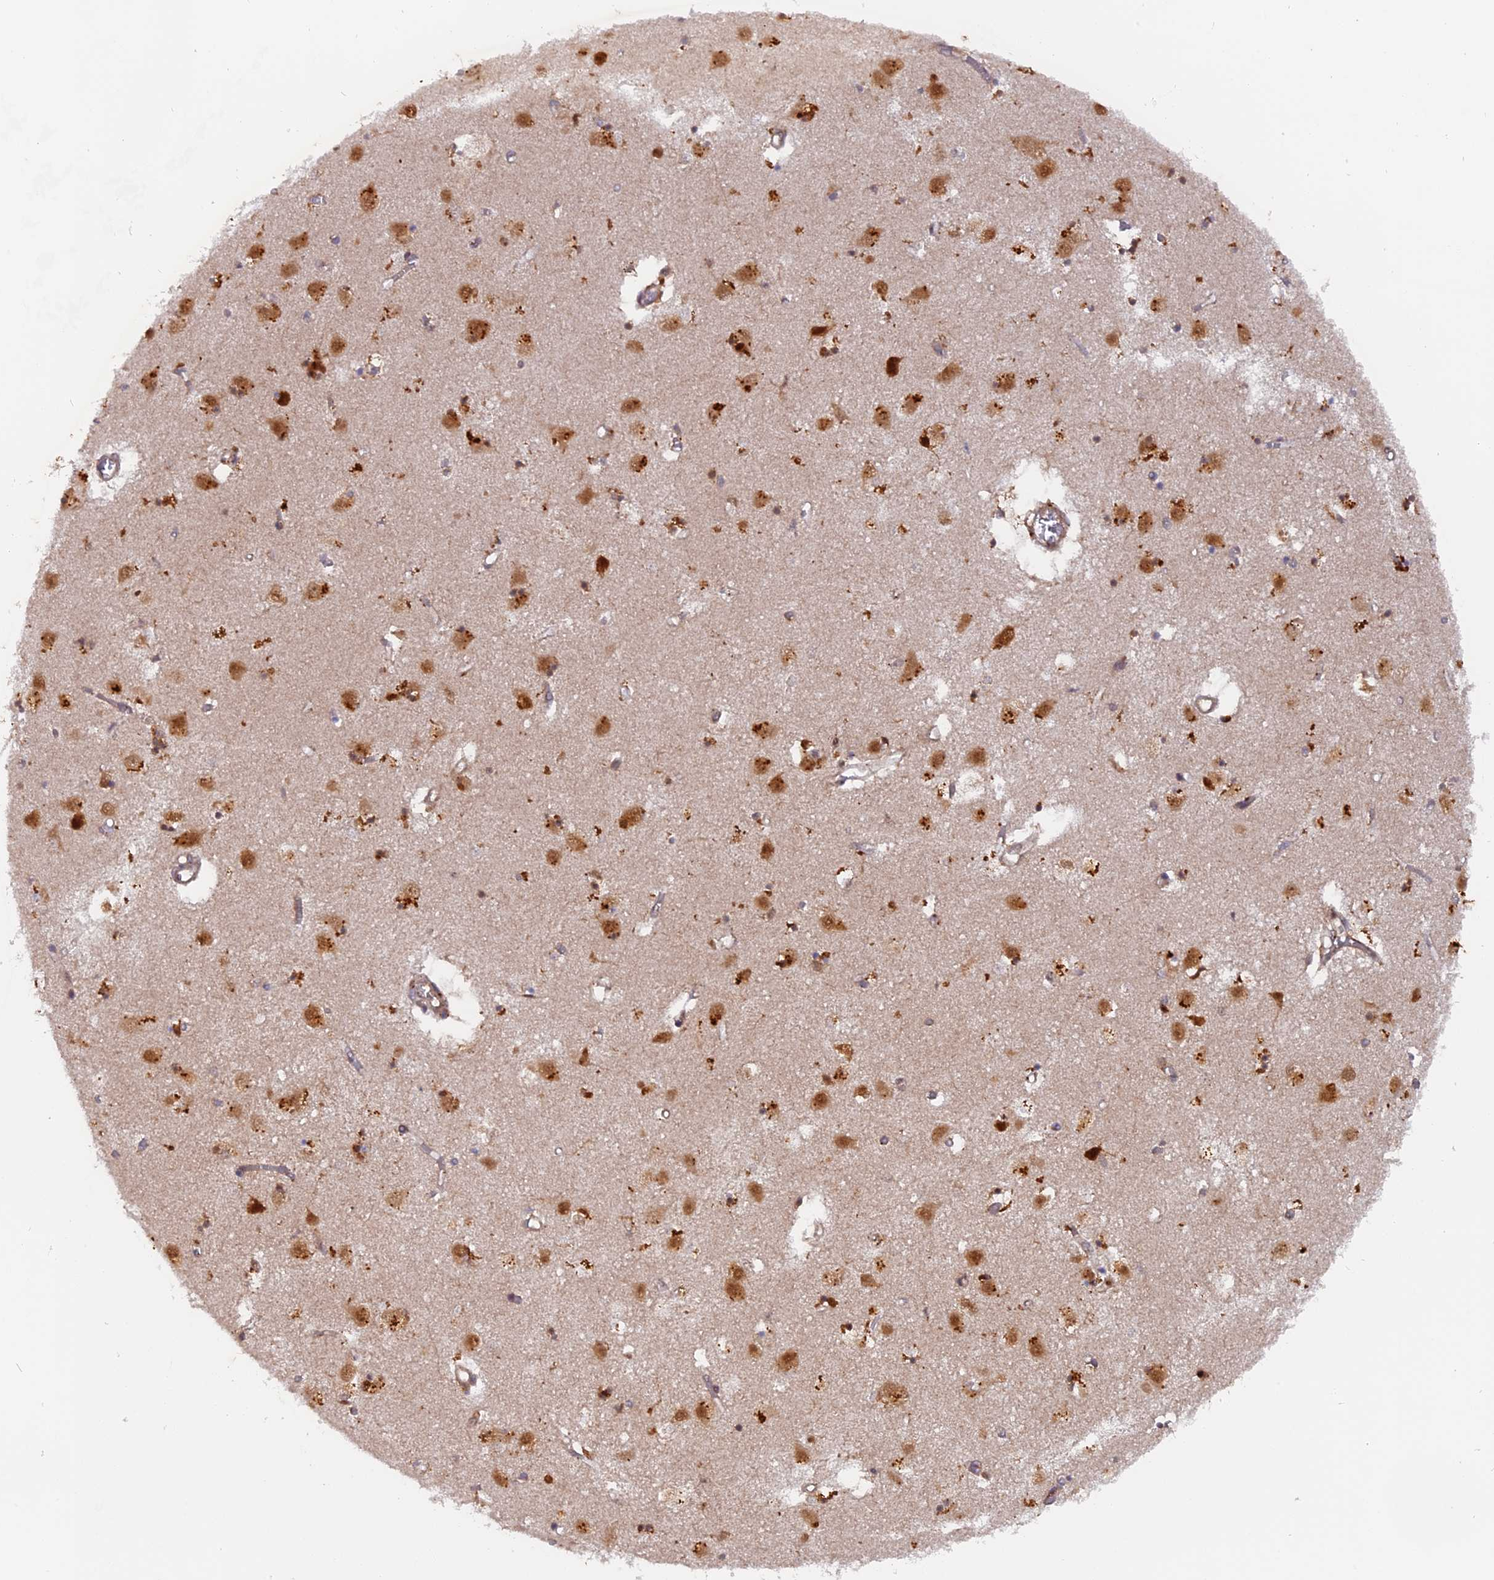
{"staining": {"intensity": "moderate", "quantity": "<25%", "location": "cytoplasmic/membranous"}, "tissue": "caudate", "cell_type": "Glial cells", "image_type": "normal", "snomed": [{"axis": "morphology", "description": "Normal tissue, NOS"}, {"axis": "topography", "description": "Lateral ventricle wall"}], "caption": "Caudate was stained to show a protein in brown. There is low levels of moderate cytoplasmic/membranous staining in about <25% of glial cells. The protein is shown in brown color, while the nuclei are stained blue.", "gene": "RAMACL", "patient": {"sex": "male", "age": 70}}